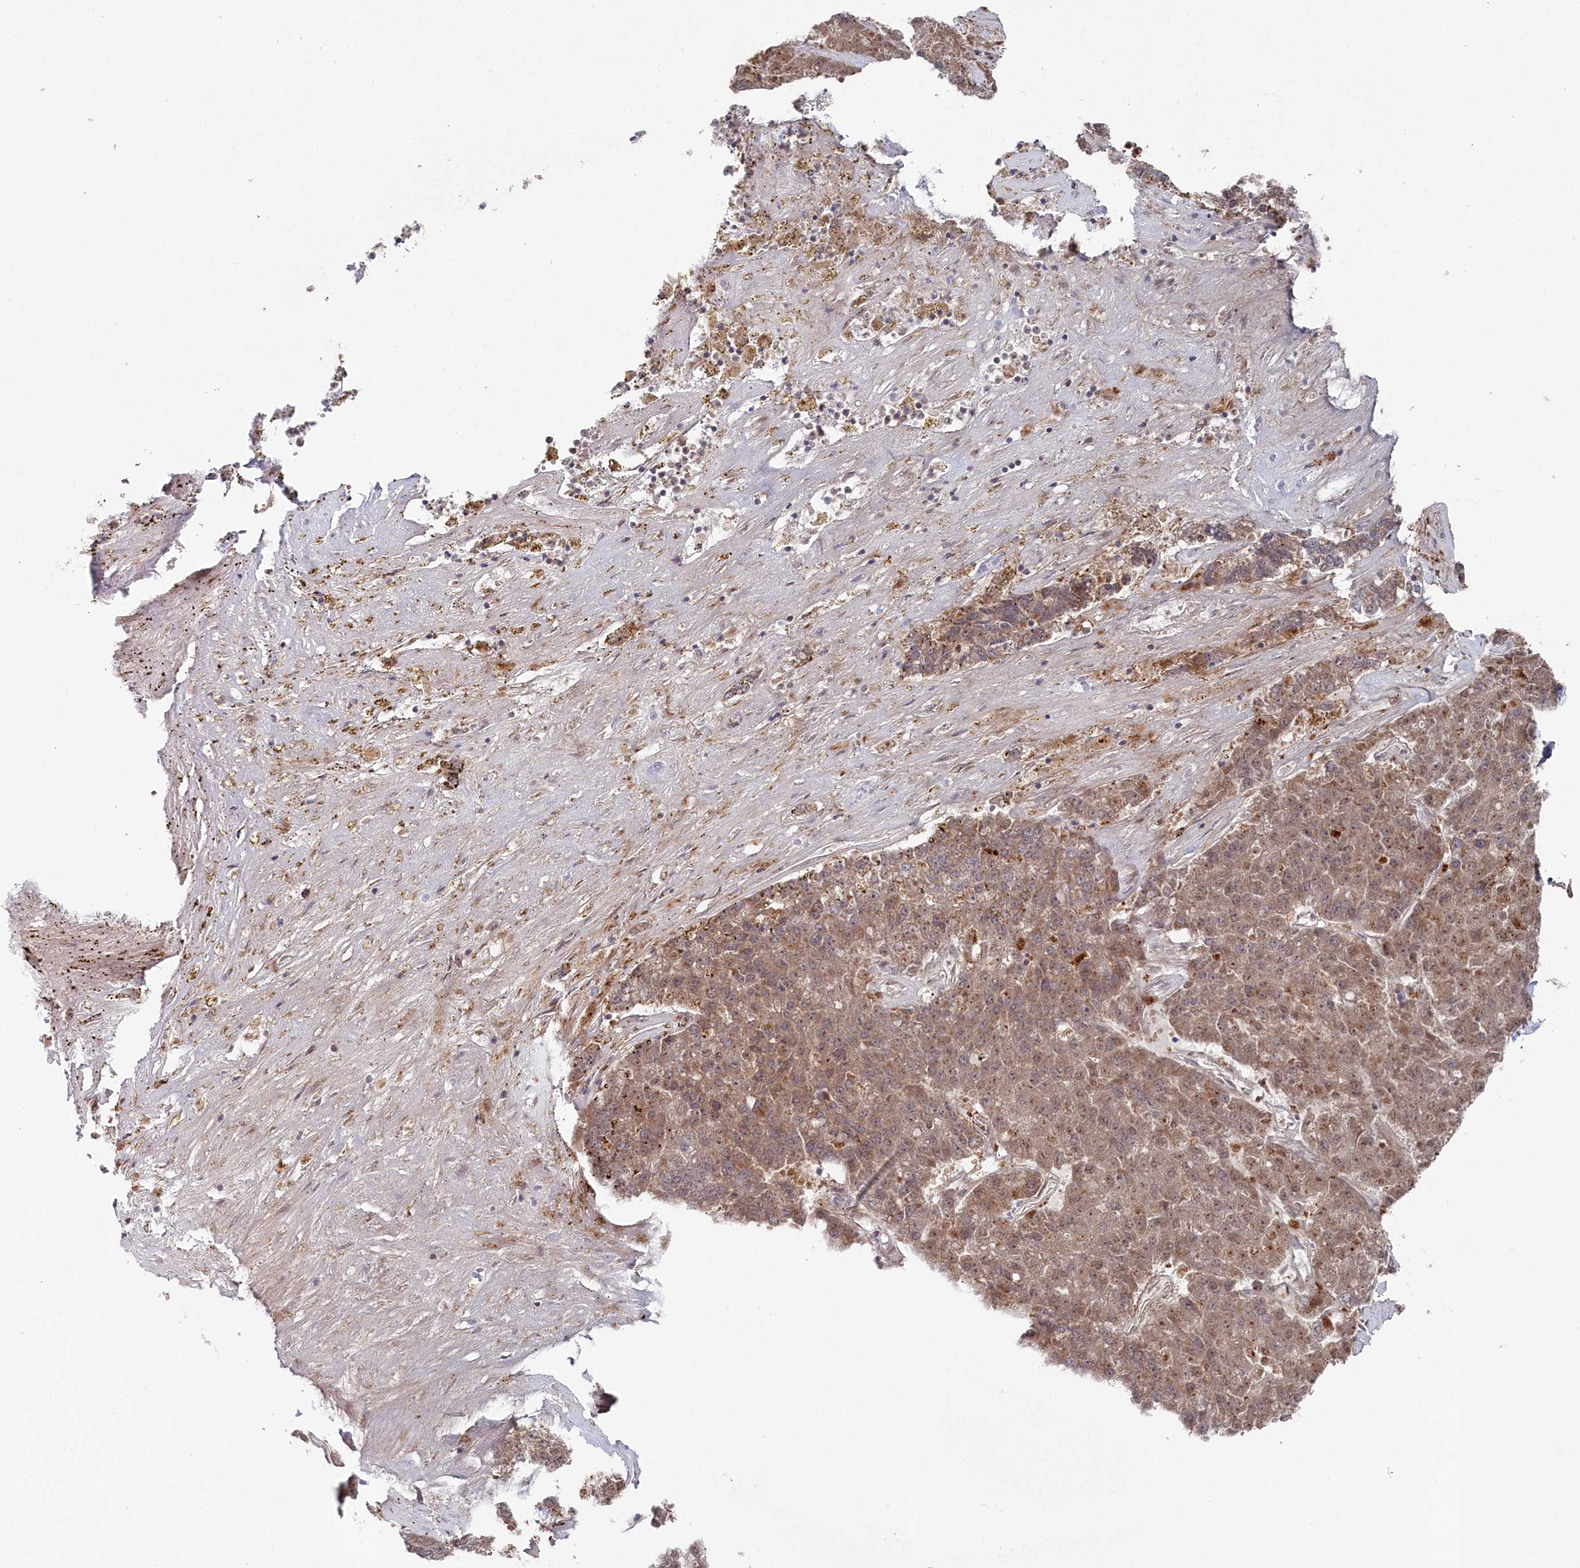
{"staining": {"intensity": "strong", "quantity": ">75%", "location": "cytoplasmic/membranous"}, "tissue": "pancreatic cancer", "cell_type": "Tumor cells", "image_type": "cancer", "snomed": [{"axis": "morphology", "description": "Adenocarcinoma, NOS"}, {"axis": "topography", "description": "Pancreas"}], "caption": "An image of pancreatic adenocarcinoma stained for a protein reveals strong cytoplasmic/membranous brown staining in tumor cells.", "gene": "WAPL", "patient": {"sex": "male", "age": 50}}